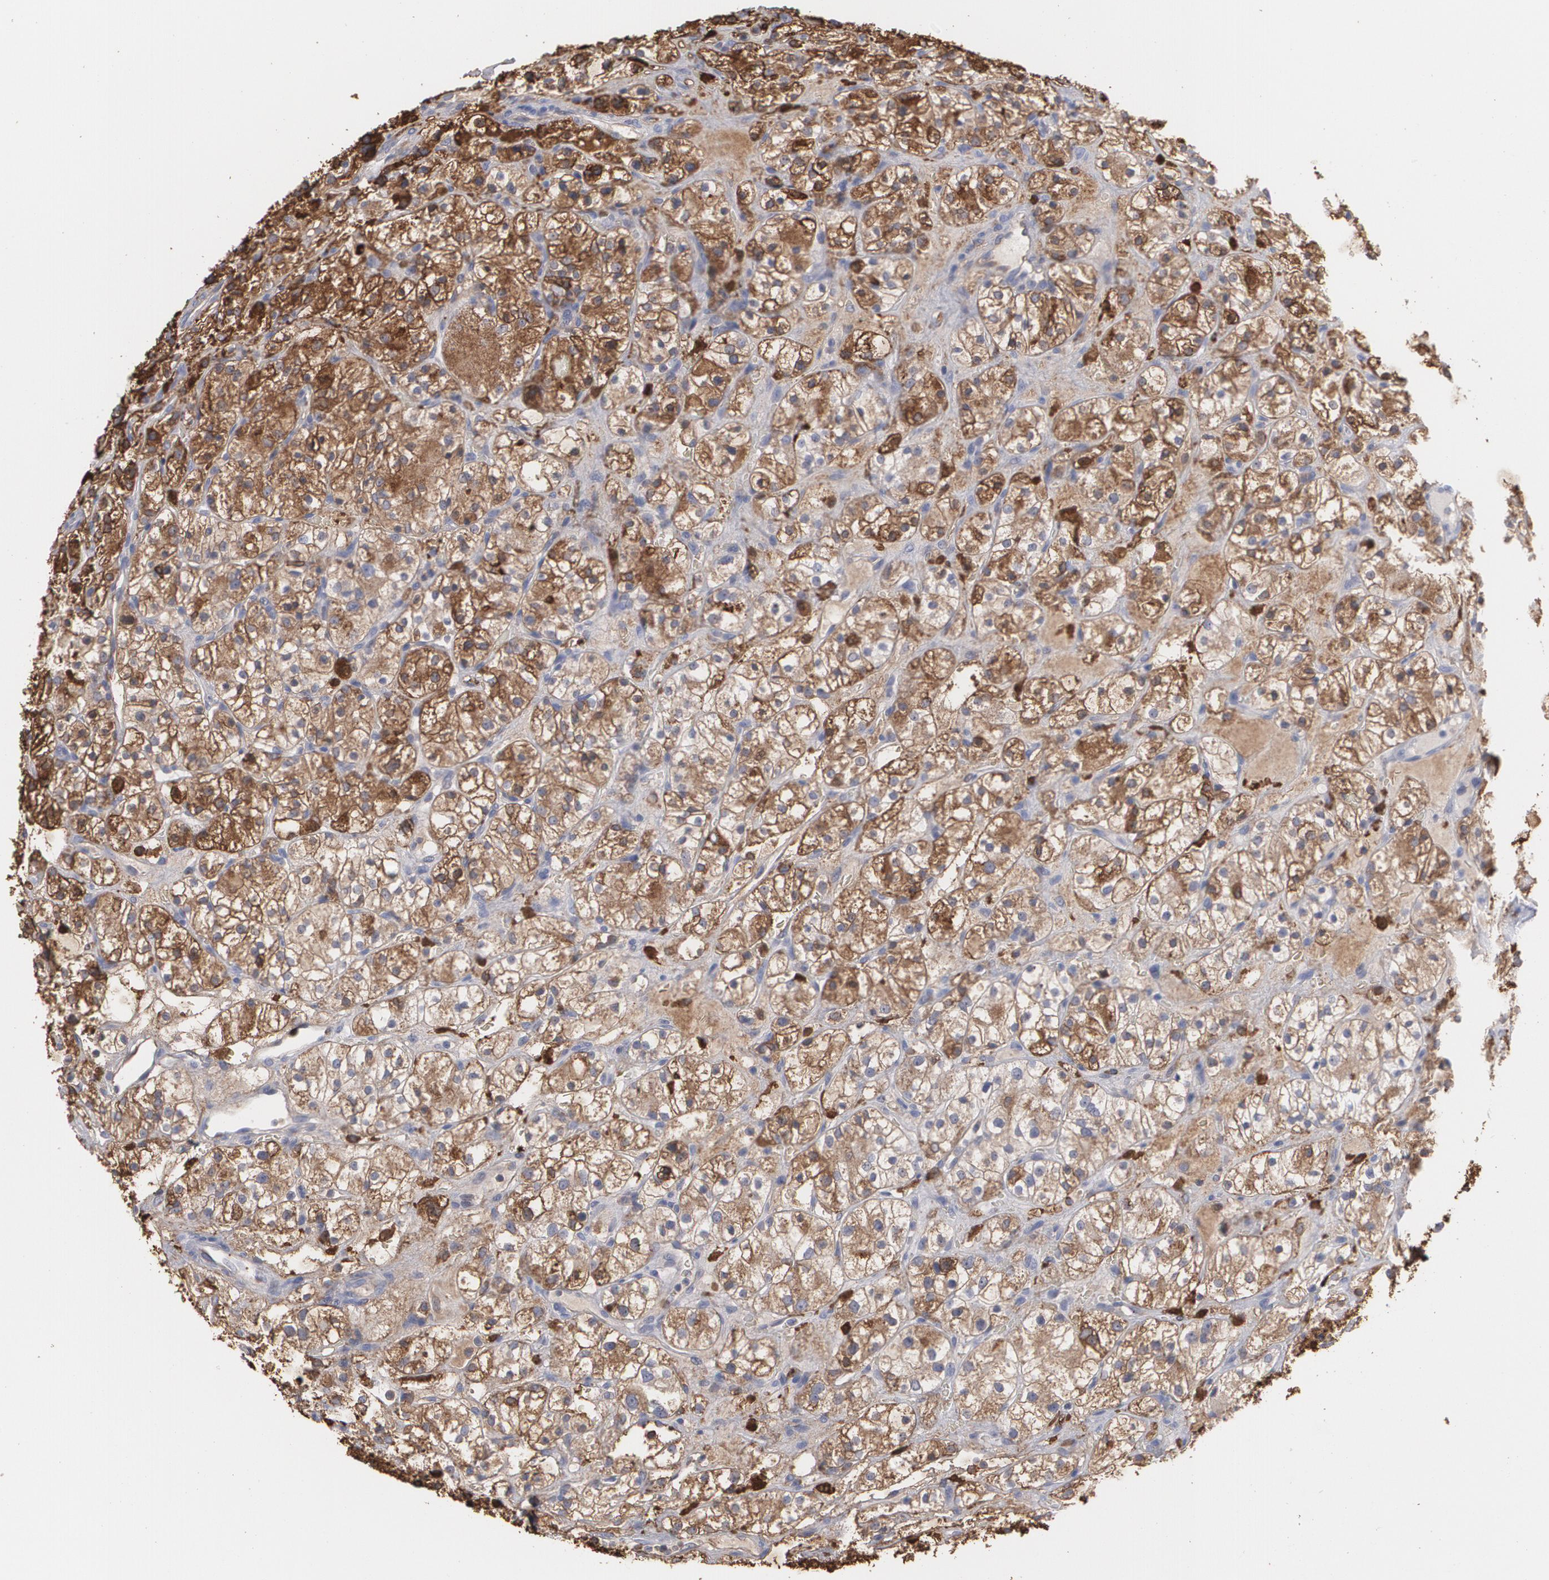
{"staining": {"intensity": "strong", "quantity": ">75%", "location": "cytoplasmic/membranous"}, "tissue": "renal cancer", "cell_type": "Tumor cells", "image_type": "cancer", "snomed": [{"axis": "morphology", "description": "Adenocarcinoma, NOS"}, {"axis": "topography", "description": "Kidney"}], "caption": "Renal adenocarcinoma tissue exhibits strong cytoplasmic/membranous positivity in about >75% of tumor cells Immunohistochemistry (ihc) stains the protein of interest in brown and the nuclei are stained blue.", "gene": "ODC1", "patient": {"sex": "female", "age": 60}}